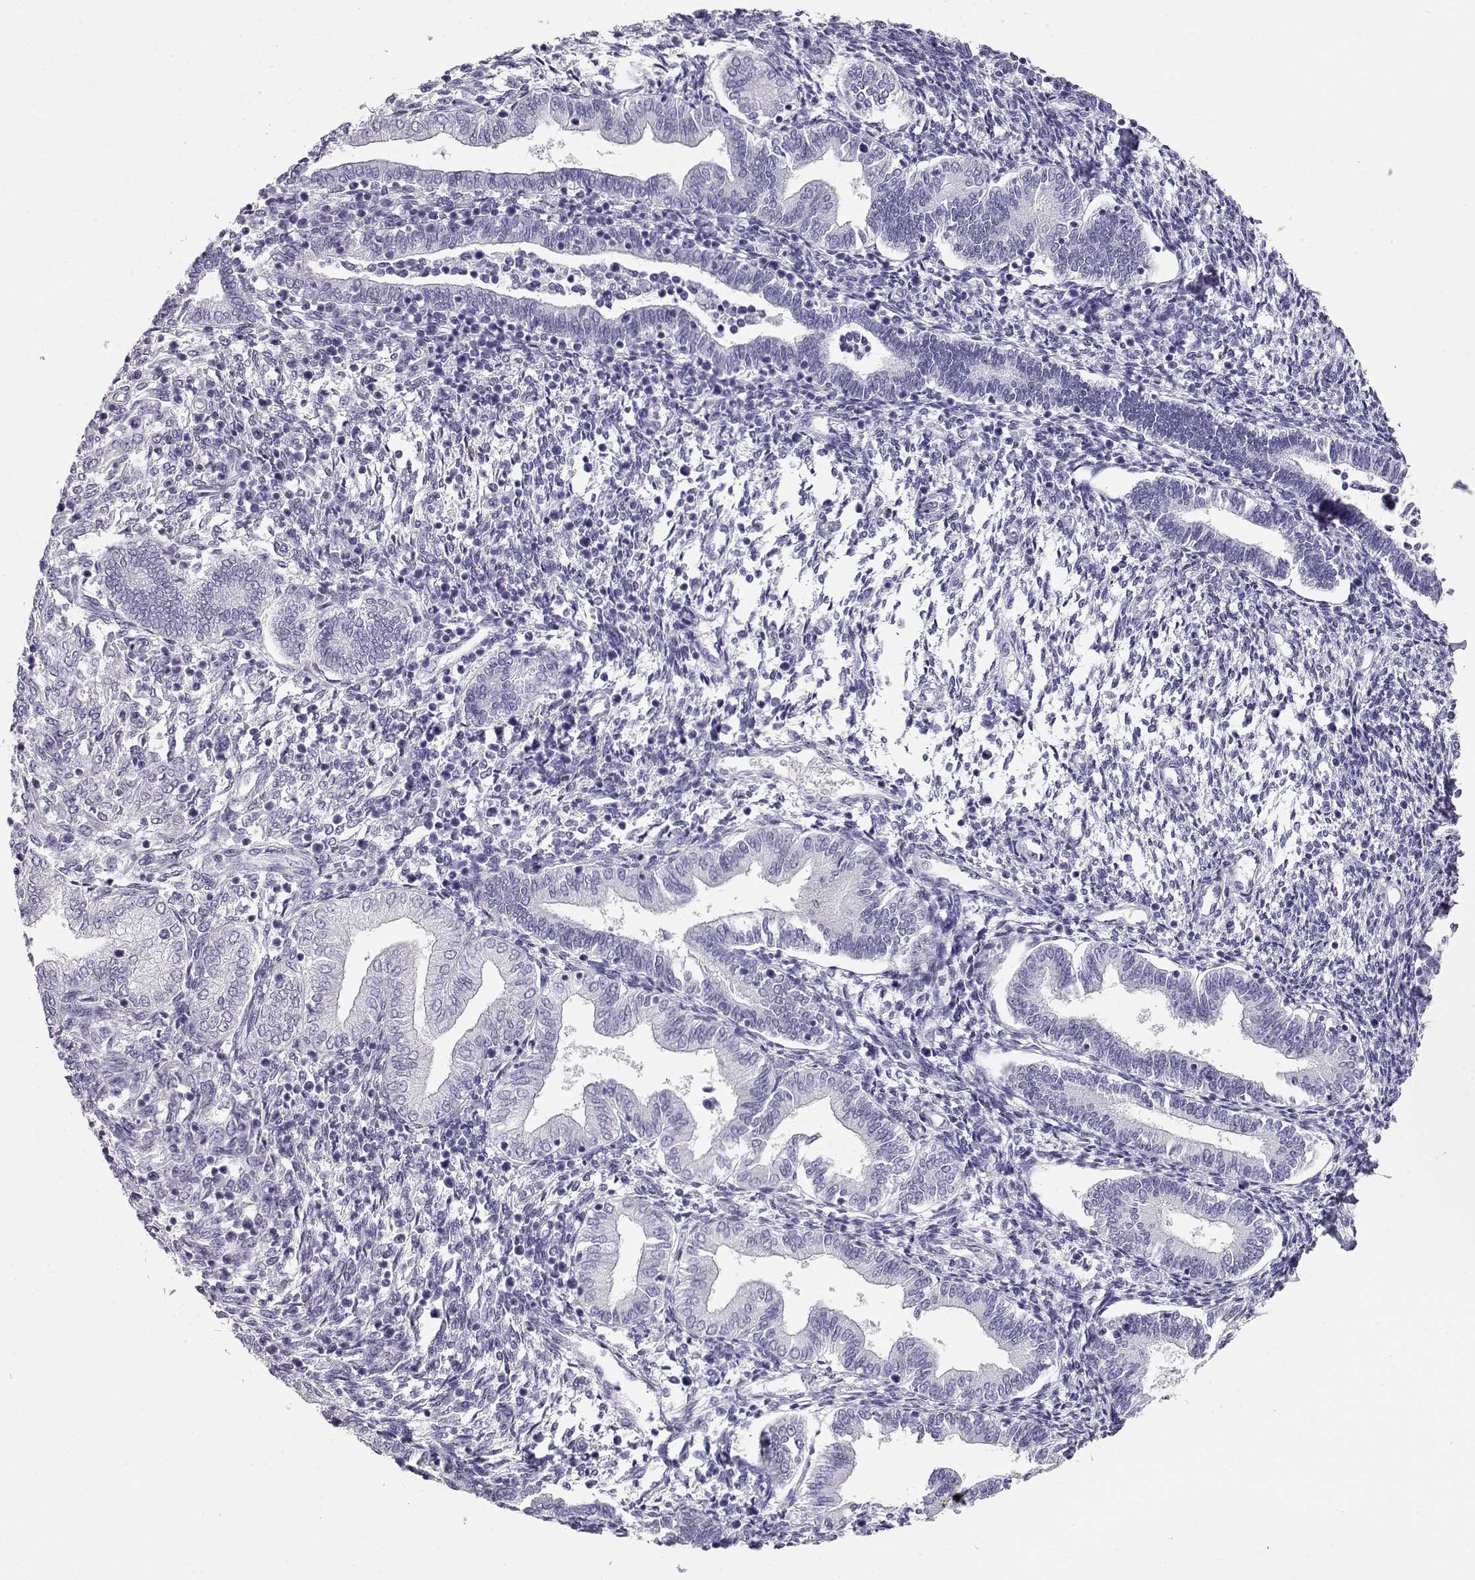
{"staining": {"intensity": "negative", "quantity": "none", "location": "none"}, "tissue": "endometrium", "cell_type": "Cells in endometrial stroma", "image_type": "normal", "snomed": [{"axis": "morphology", "description": "Normal tissue, NOS"}, {"axis": "topography", "description": "Endometrium"}], "caption": "Protein analysis of benign endometrium demonstrates no significant staining in cells in endometrial stroma. The staining is performed using DAB brown chromogen with nuclei counter-stained in using hematoxylin.", "gene": "CRX", "patient": {"sex": "female", "age": 42}}